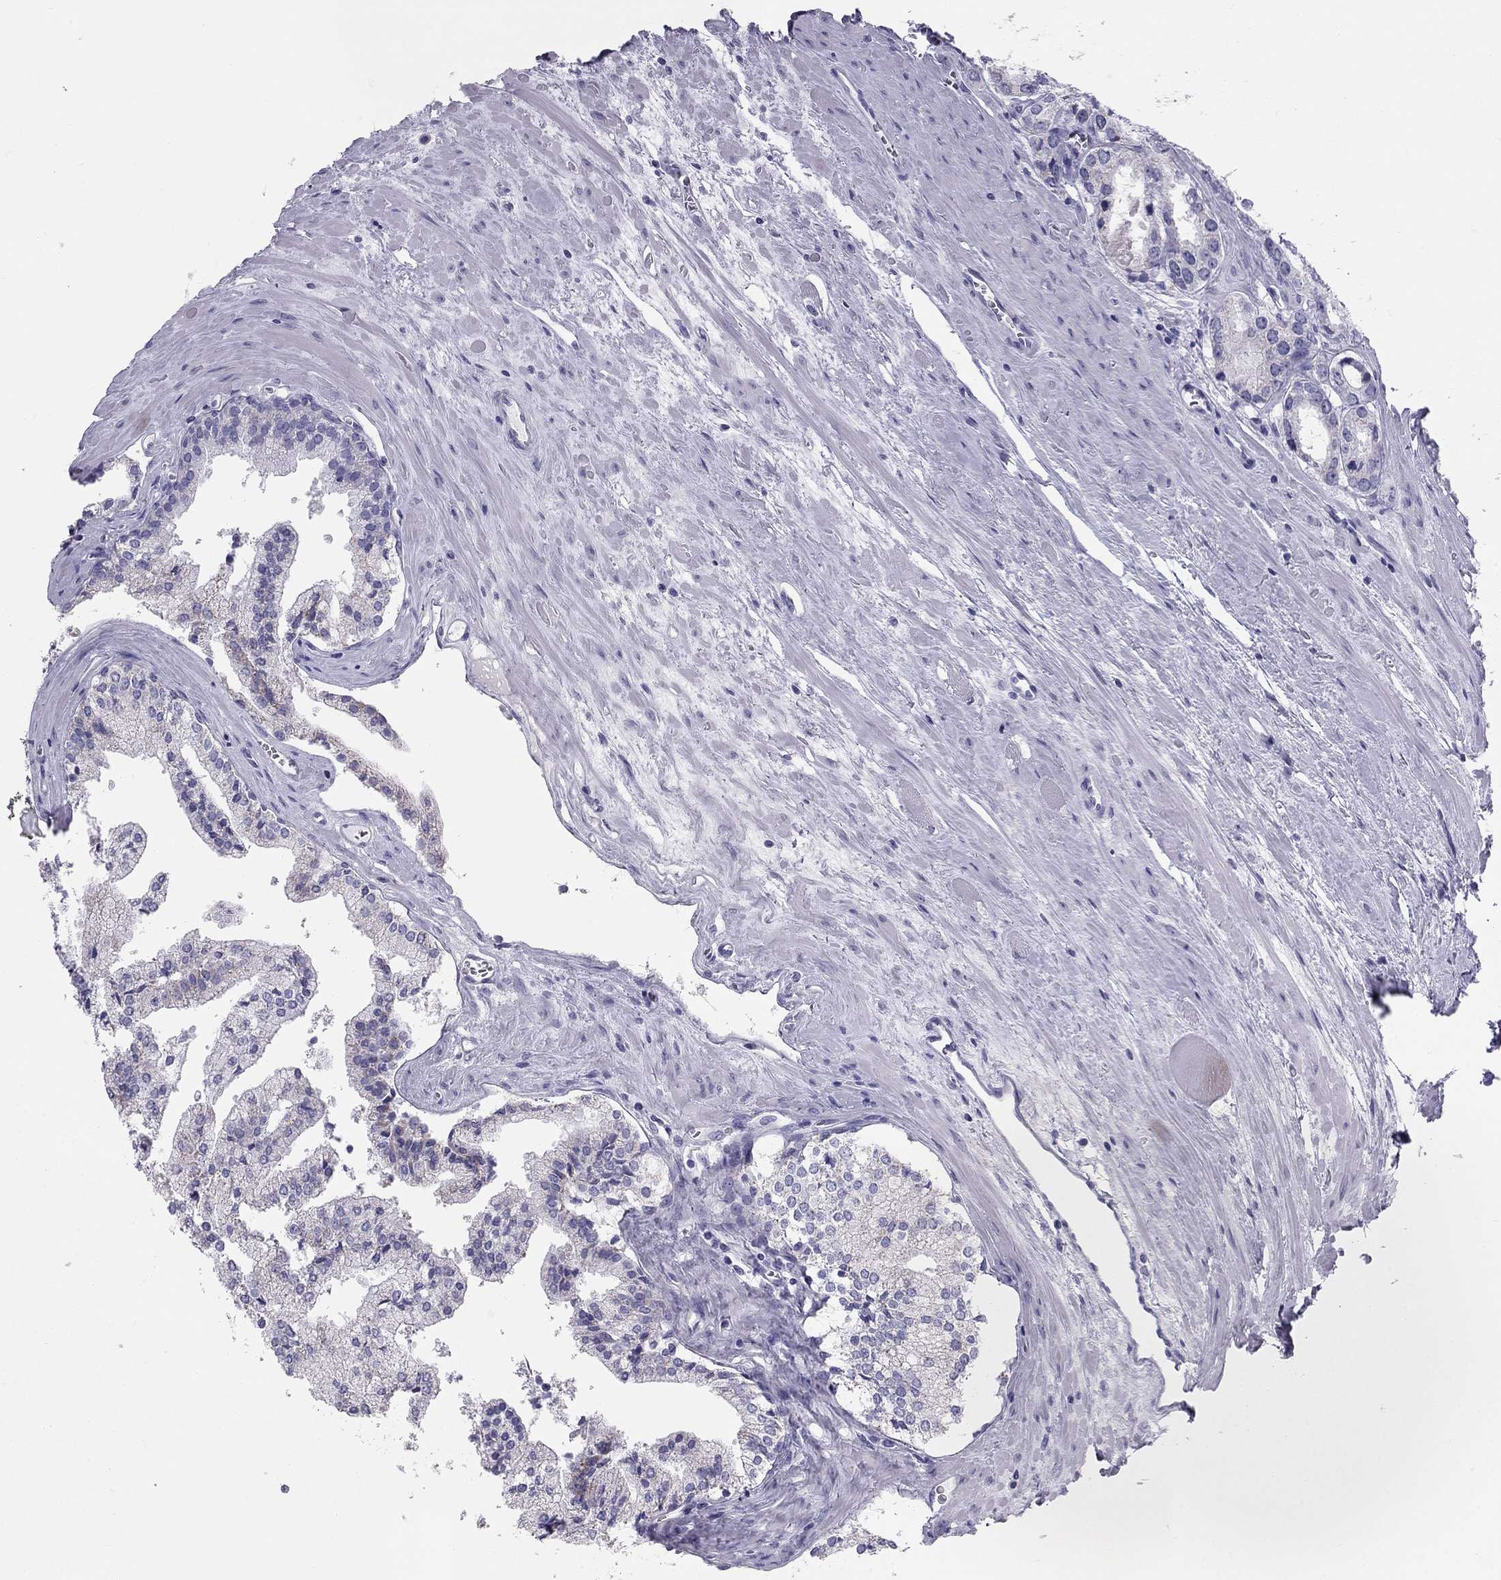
{"staining": {"intensity": "negative", "quantity": "none", "location": "none"}, "tissue": "prostate cancer", "cell_type": "Tumor cells", "image_type": "cancer", "snomed": [{"axis": "morphology", "description": "Adenocarcinoma, NOS"}, {"axis": "topography", "description": "Prostate"}], "caption": "This micrograph is of prostate cancer (adenocarcinoma) stained with immunohistochemistry (IHC) to label a protein in brown with the nuclei are counter-stained blue. There is no expression in tumor cells. The staining was performed using DAB to visualize the protein expression in brown, while the nuclei were stained in blue with hematoxylin (Magnification: 20x).", "gene": "TRPM3", "patient": {"sex": "male", "age": 72}}